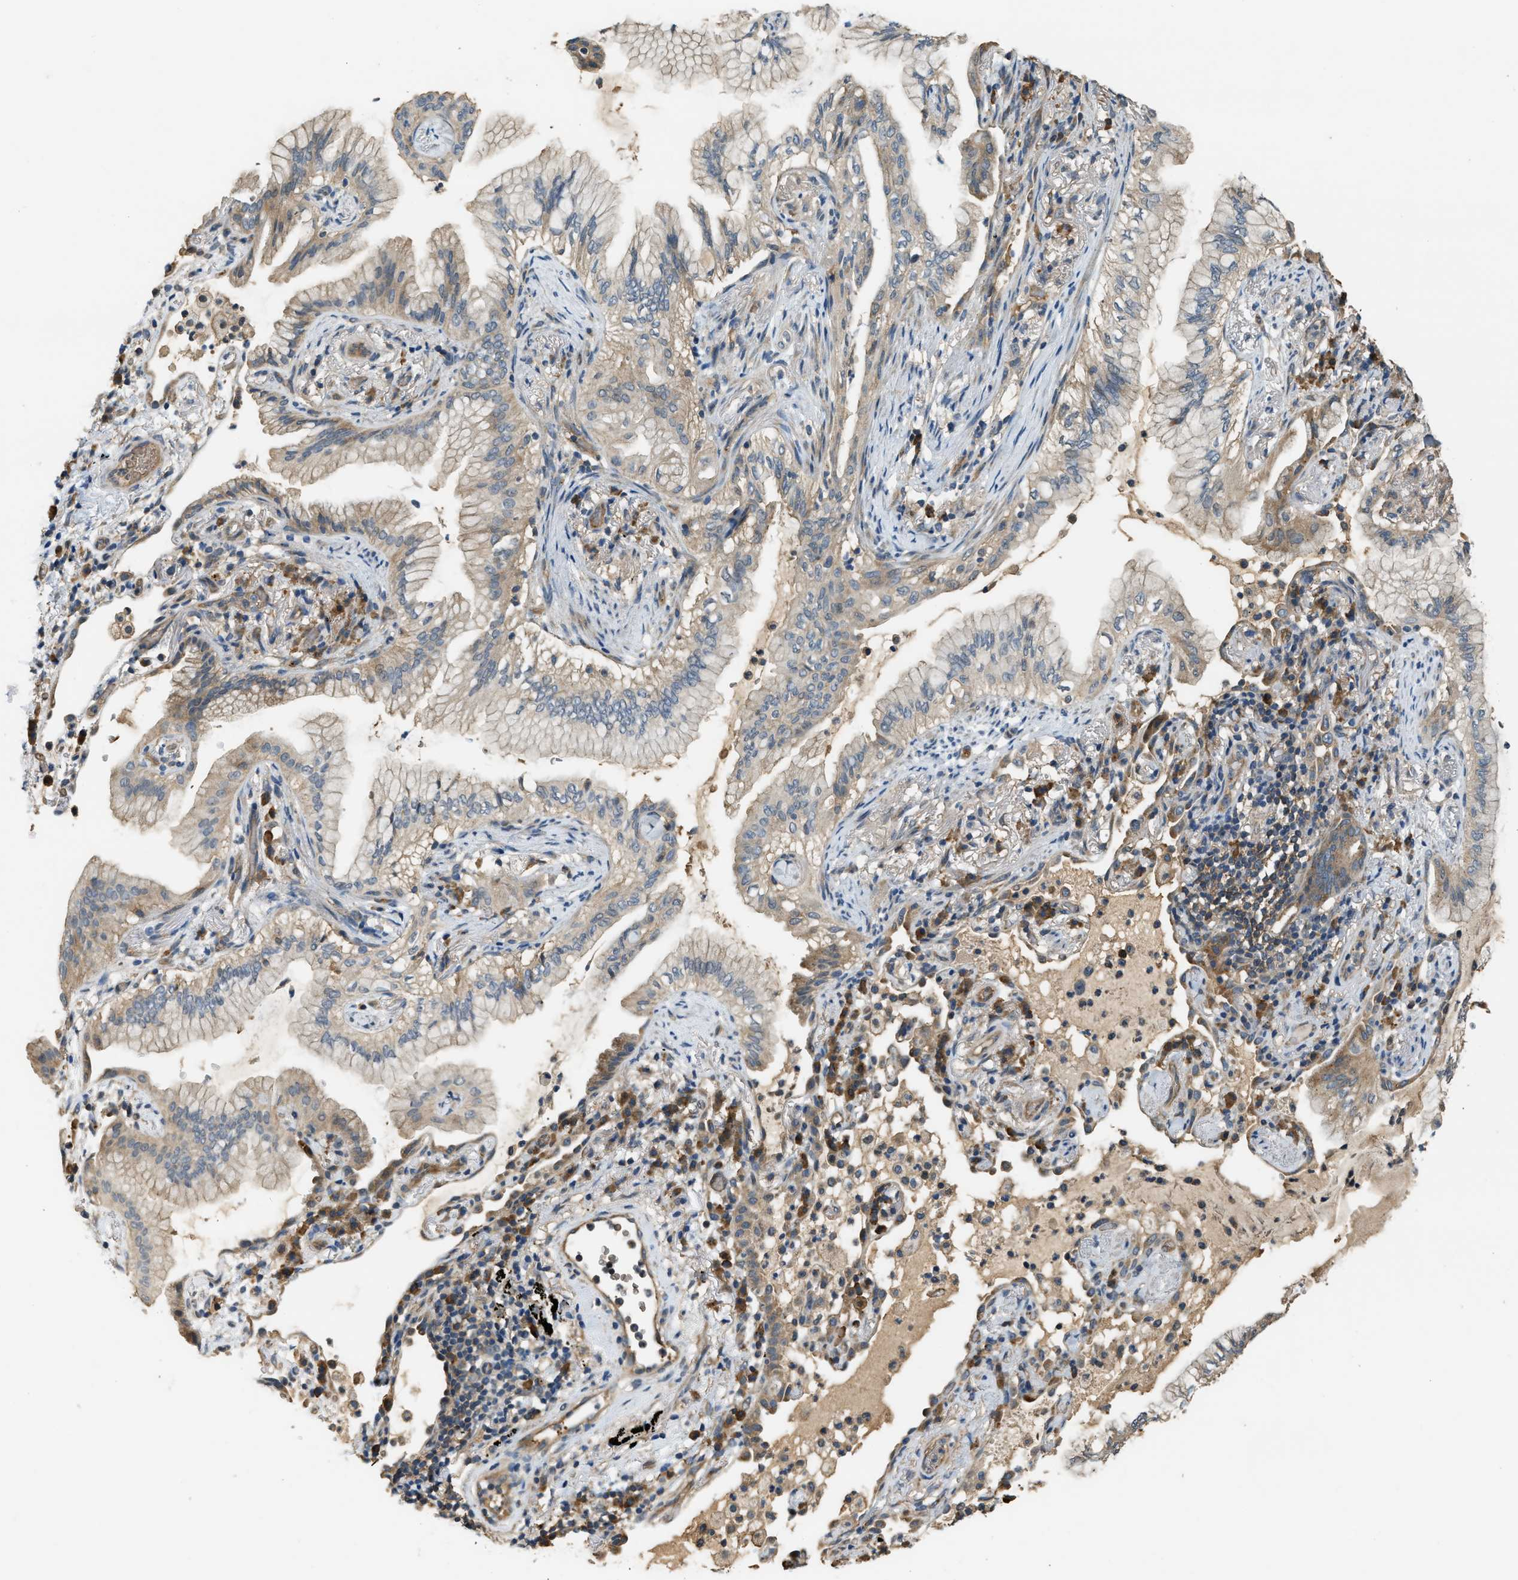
{"staining": {"intensity": "weak", "quantity": ">75%", "location": "cytoplasmic/membranous"}, "tissue": "lung cancer", "cell_type": "Tumor cells", "image_type": "cancer", "snomed": [{"axis": "morphology", "description": "Adenocarcinoma, NOS"}, {"axis": "topography", "description": "Lung"}], "caption": "Lung cancer (adenocarcinoma) stained with DAB immunohistochemistry (IHC) exhibits low levels of weak cytoplasmic/membranous expression in approximately >75% of tumor cells. The protein of interest is shown in brown color, while the nuclei are stained blue.", "gene": "CFLAR", "patient": {"sex": "female", "age": 70}}